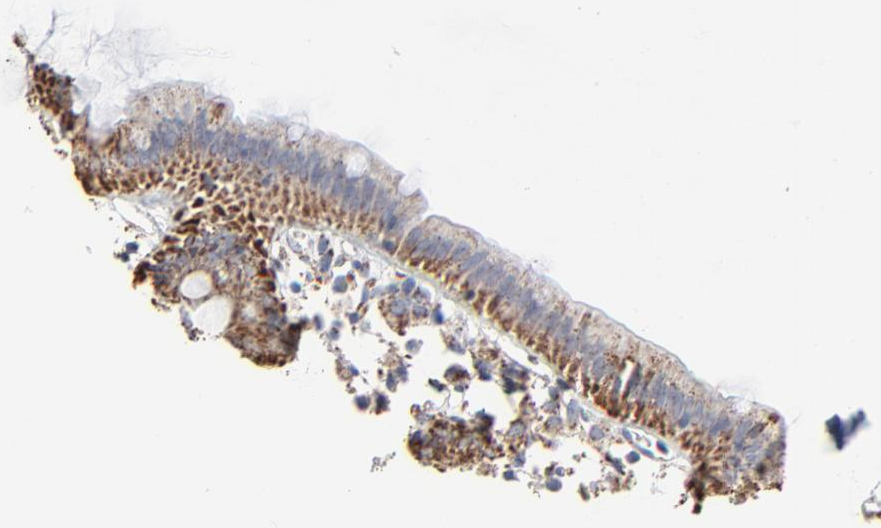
{"staining": {"intensity": "moderate", "quantity": ">75%", "location": "cytoplasmic/membranous"}, "tissue": "colon", "cell_type": "Endothelial cells", "image_type": "normal", "snomed": [{"axis": "morphology", "description": "Normal tissue, NOS"}, {"axis": "topography", "description": "Colon"}], "caption": "A photomicrograph showing moderate cytoplasmic/membranous positivity in about >75% of endothelial cells in benign colon, as visualized by brown immunohistochemical staining.", "gene": "UQCRC1", "patient": {"sex": "male", "age": 14}}